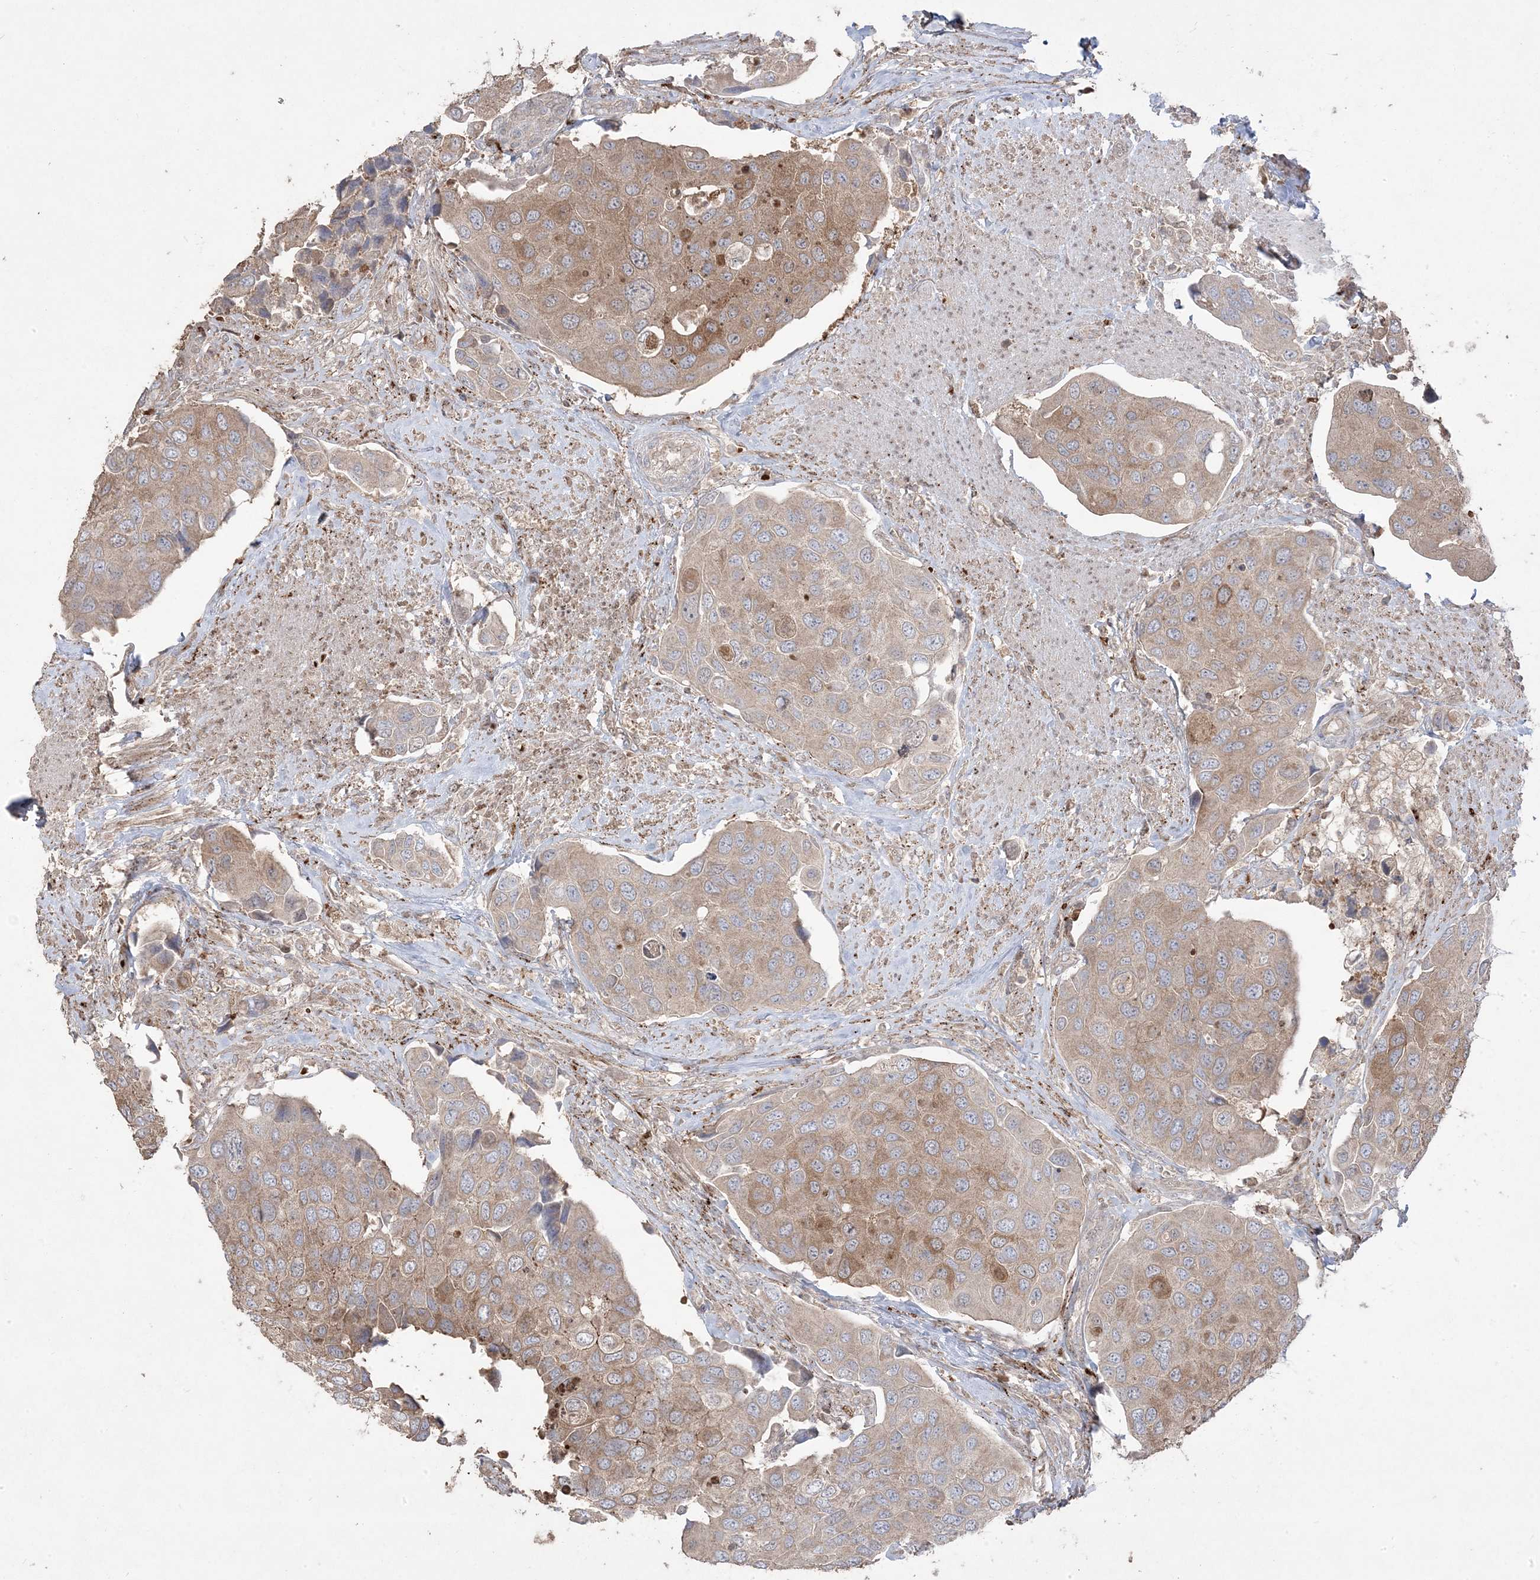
{"staining": {"intensity": "moderate", "quantity": "25%-75%", "location": "cytoplasmic/membranous"}, "tissue": "urothelial cancer", "cell_type": "Tumor cells", "image_type": "cancer", "snomed": [{"axis": "morphology", "description": "Urothelial carcinoma, High grade"}, {"axis": "topography", "description": "Urinary bladder"}], "caption": "Urothelial cancer was stained to show a protein in brown. There is medium levels of moderate cytoplasmic/membranous staining in about 25%-75% of tumor cells.", "gene": "PPOX", "patient": {"sex": "male", "age": 74}}